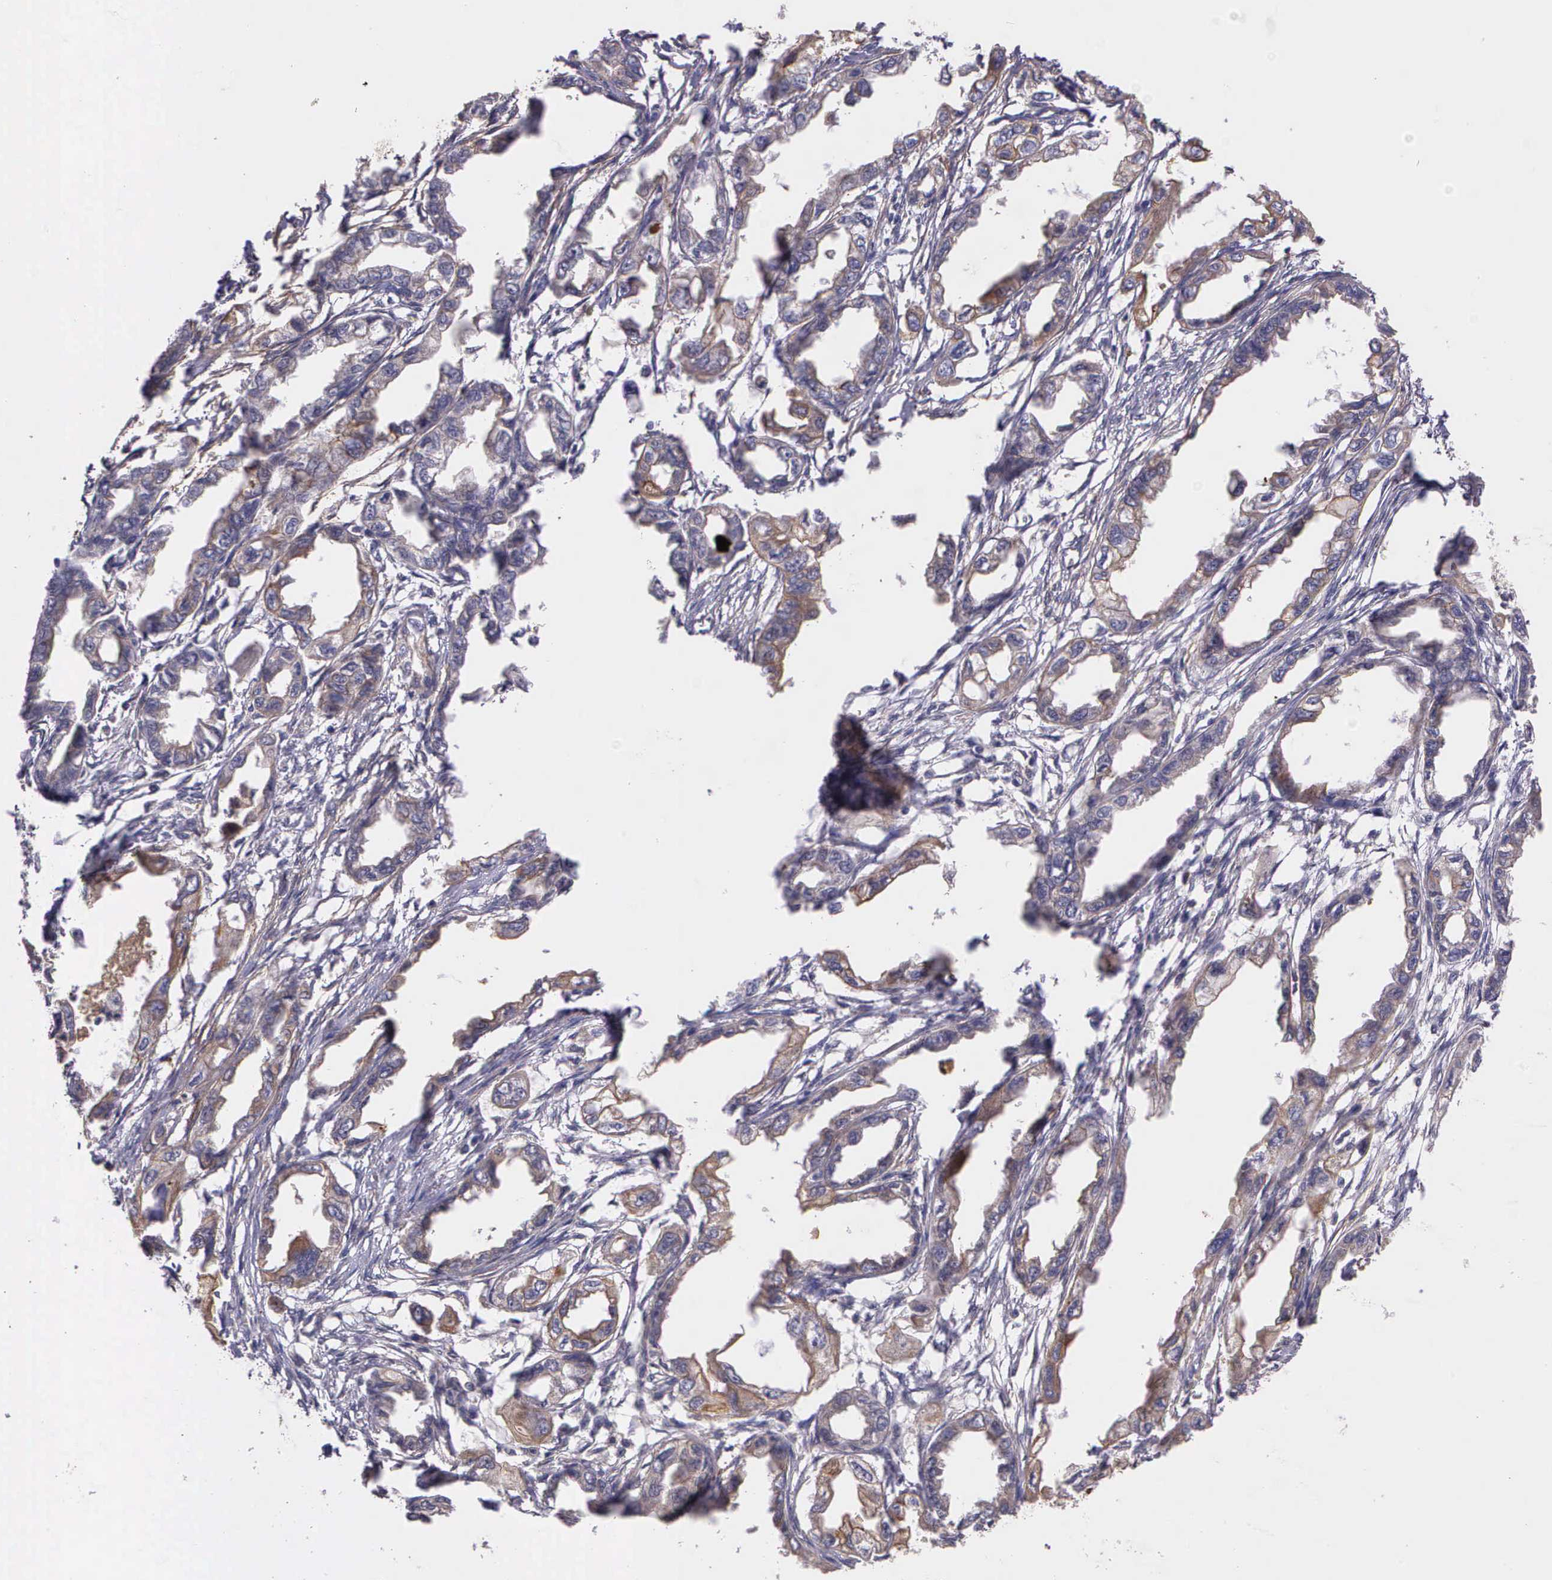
{"staining": {"intensity": "moderate", "quantity": "25%-75%", "location": "cytoplasmic/membranous"}, "tissue": "endometrial cancer", "cell_type": "Tumor cells", "image_type": "cancer", "snomed": [{"axis": "morphology", "description": "Adenocarcinoma, NOS"}, {"axis": "topography", "description": "Endometrium"}], "caption": "Moderate cytoplasmic/membranous protein staining is present in approximately 25%-75% of tumor cells in adenocarcinoma (endometrial).", "gene": "PRICKLE3", "patient": {"sex": "female", "age": 67}}